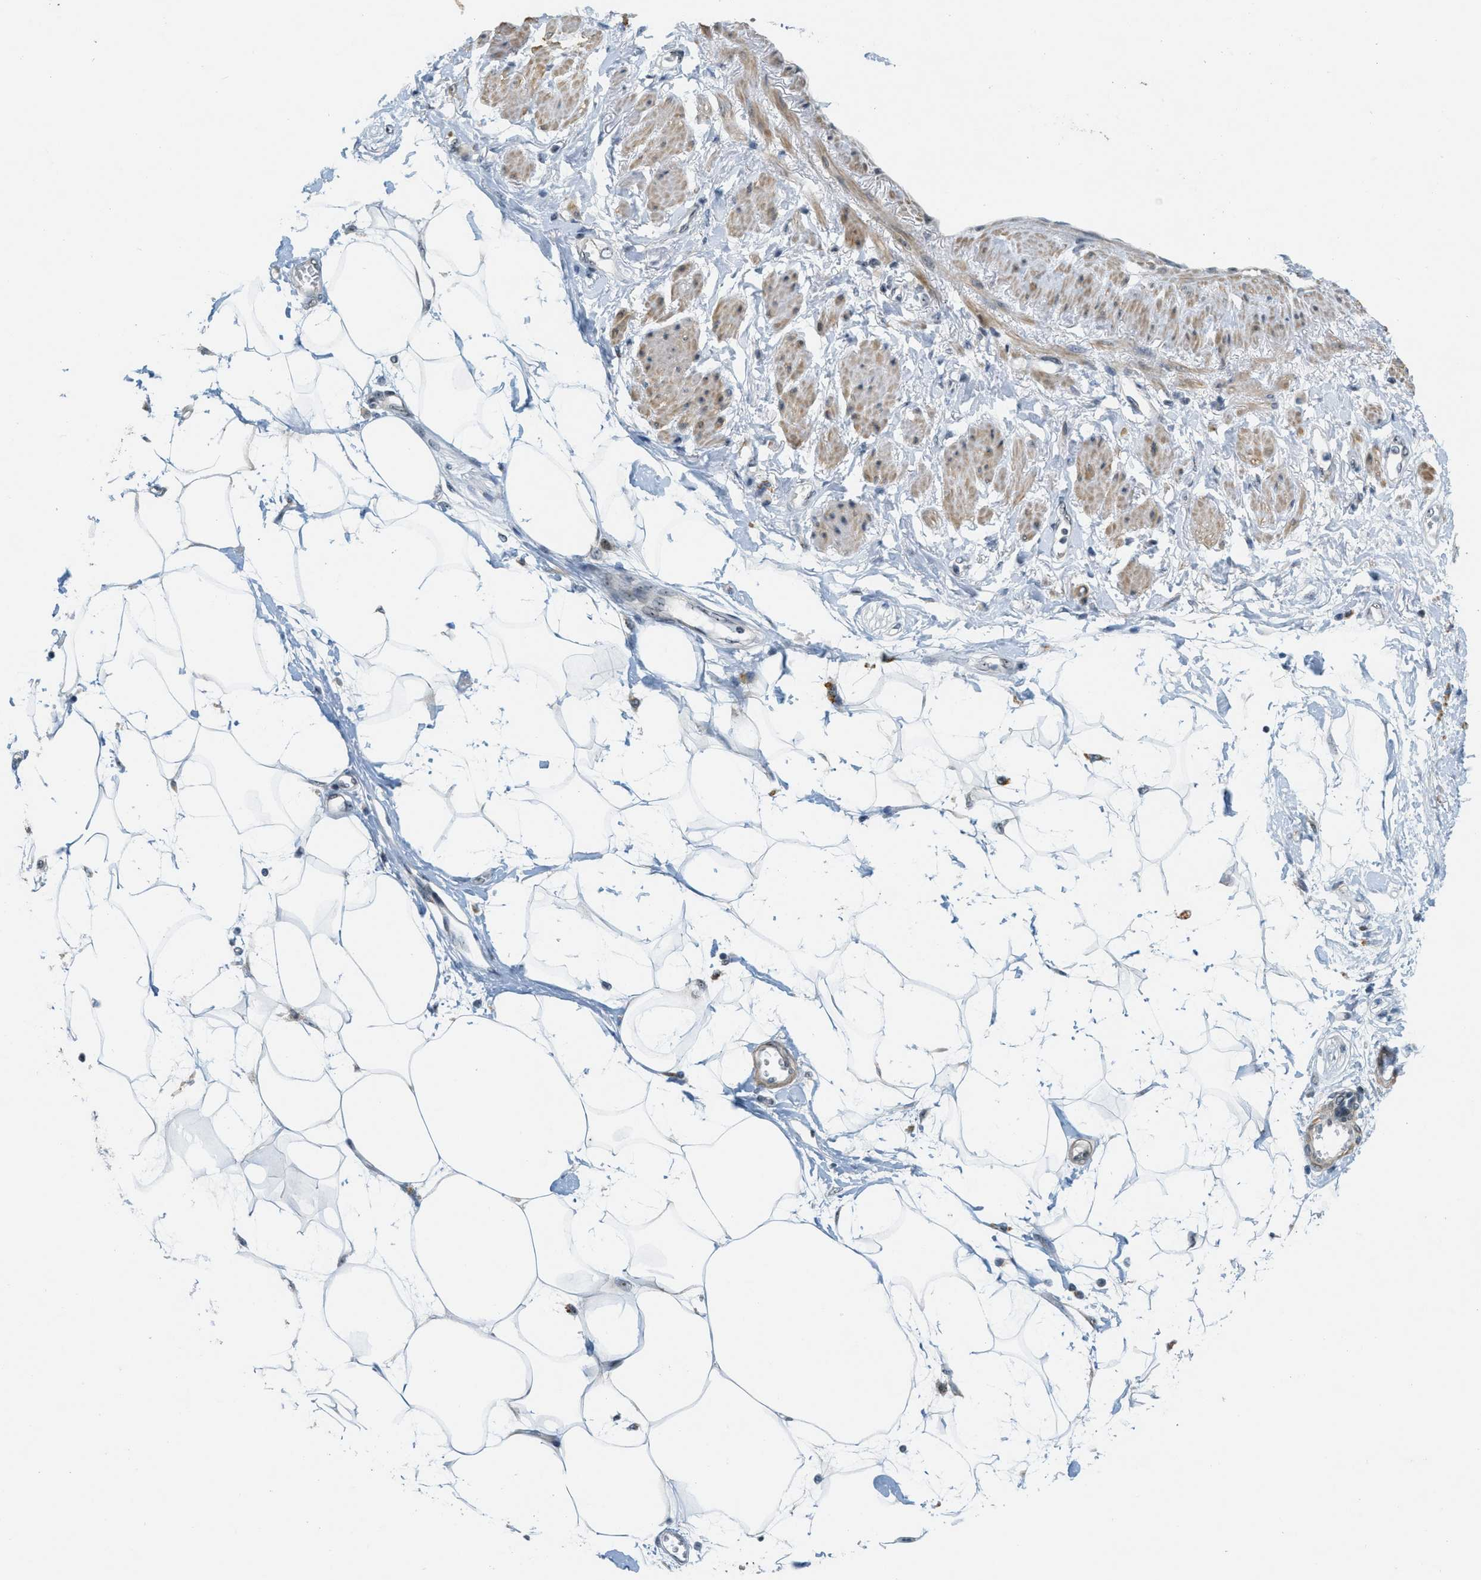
{"staining": {"intensity": "negative", "quantity": "none", "location": "none"}, "tissue": "adipose tissue", "cell_type": "Adipocytes", "image_type": "normal", "snomed": [{"axis": "morphology", "description": "Normal tissue, NOS"}, {"axis": "morphology", "description": "Adenocarcinoma, NOS"}, {"axis": "topography", "description": "Duodenum"}, {"axis": "topography", "description": "Peripheral nerve tissue"}], "caption": "High power microscopy image of an IHC image of benign adipose tissue, revealing no significant staining in adipocytes.", "gene": "DDX47", "patient": {"sex": "female", "age": 60}}